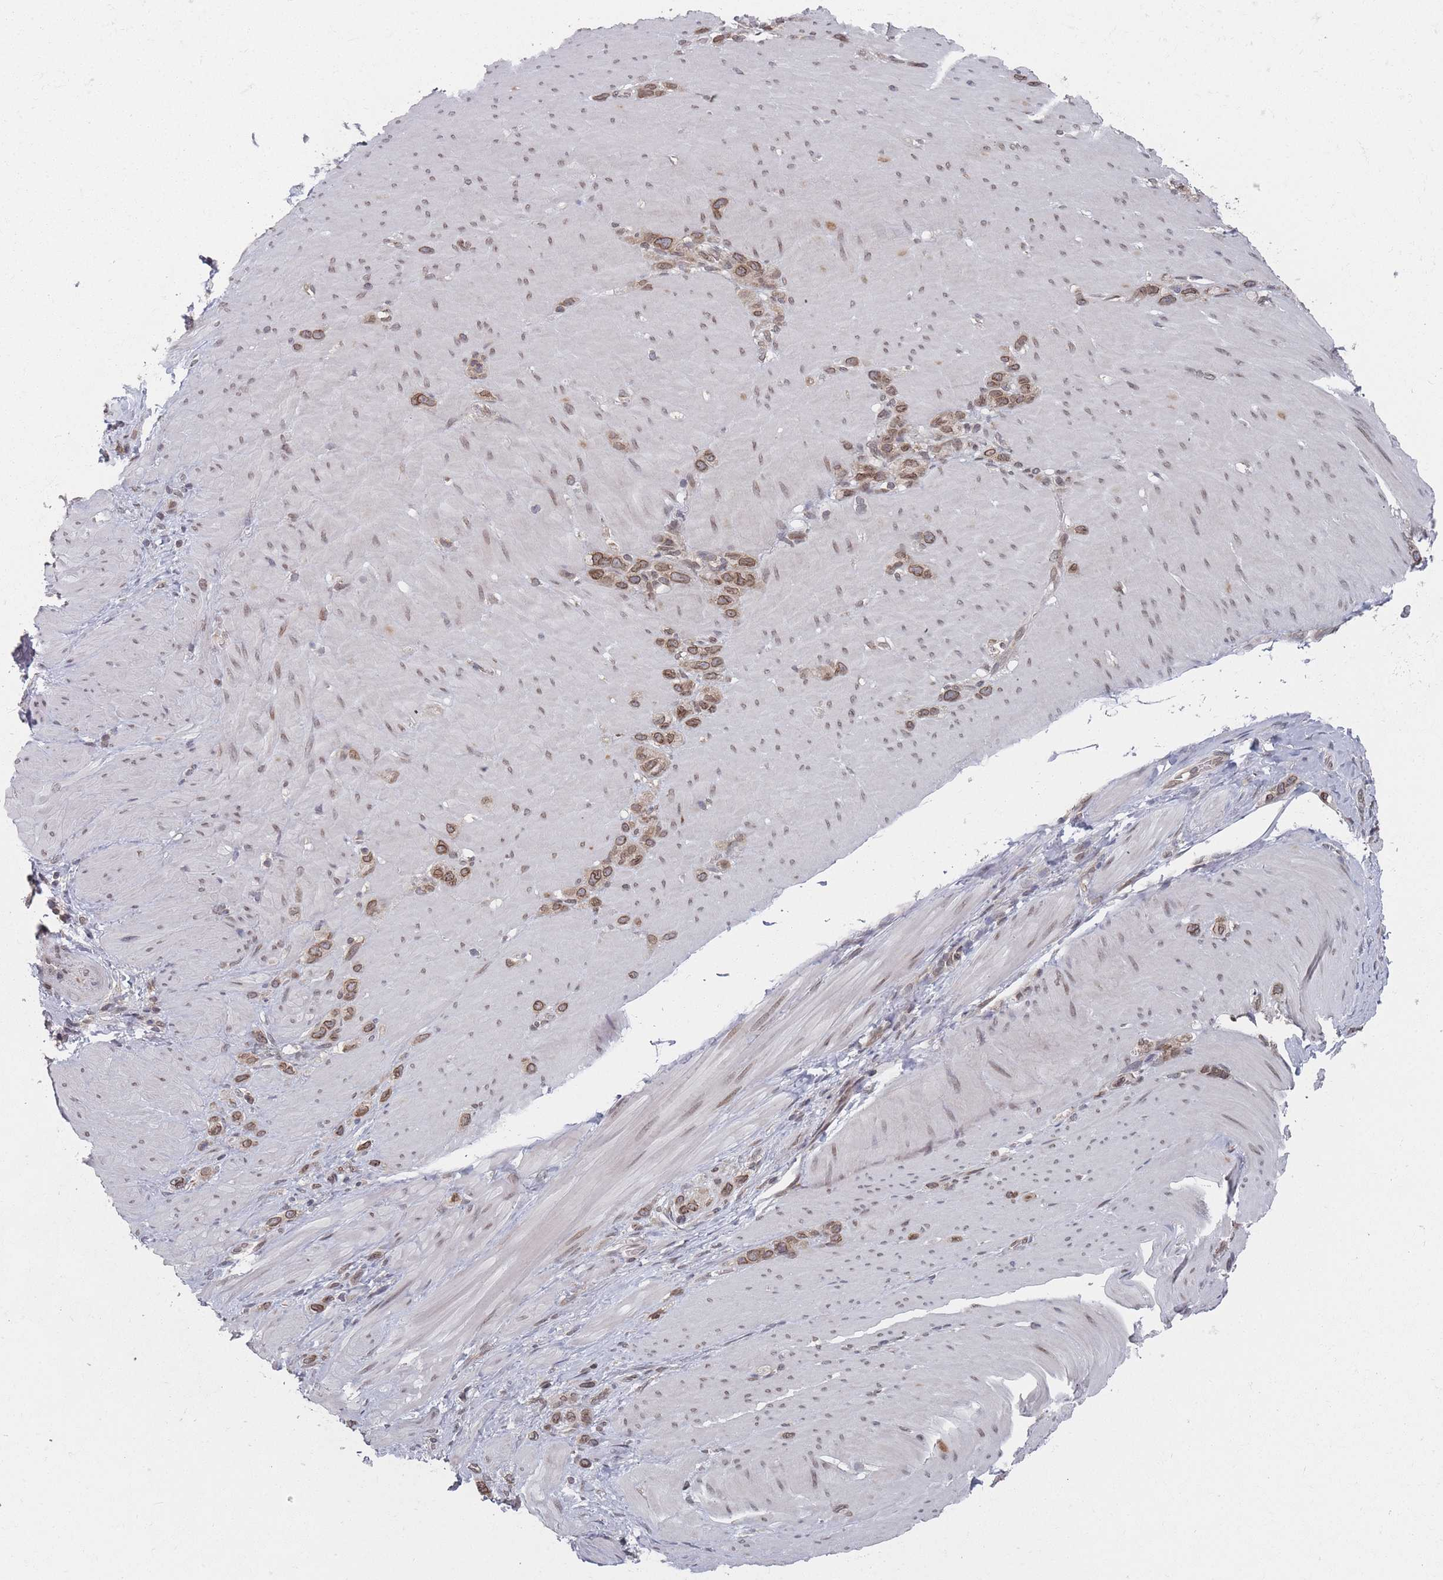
{"staining": {"intensity": "moderate", "quantity": ">75%", "location": "cytoplasmic/membranous,nuclear"}, "tissue": "stomach cancer", "cell_type": "Tumor cells", "image_type": "cancer", "snomed": [{"axis": "morphology", "description": "Adenocarcinoma, NOS"}, {"axis": "topography", "description": "Stomach"}], "caption": "High-power microscopy captured an immunohistochemistry micrograph of stomach cancer, revealing moderate cytoplasmic/membranous and nuclear staining in about >75% of tumor cells.", "gene": "TBC1D25", "patient": {"sex": "female", "age": 65}}